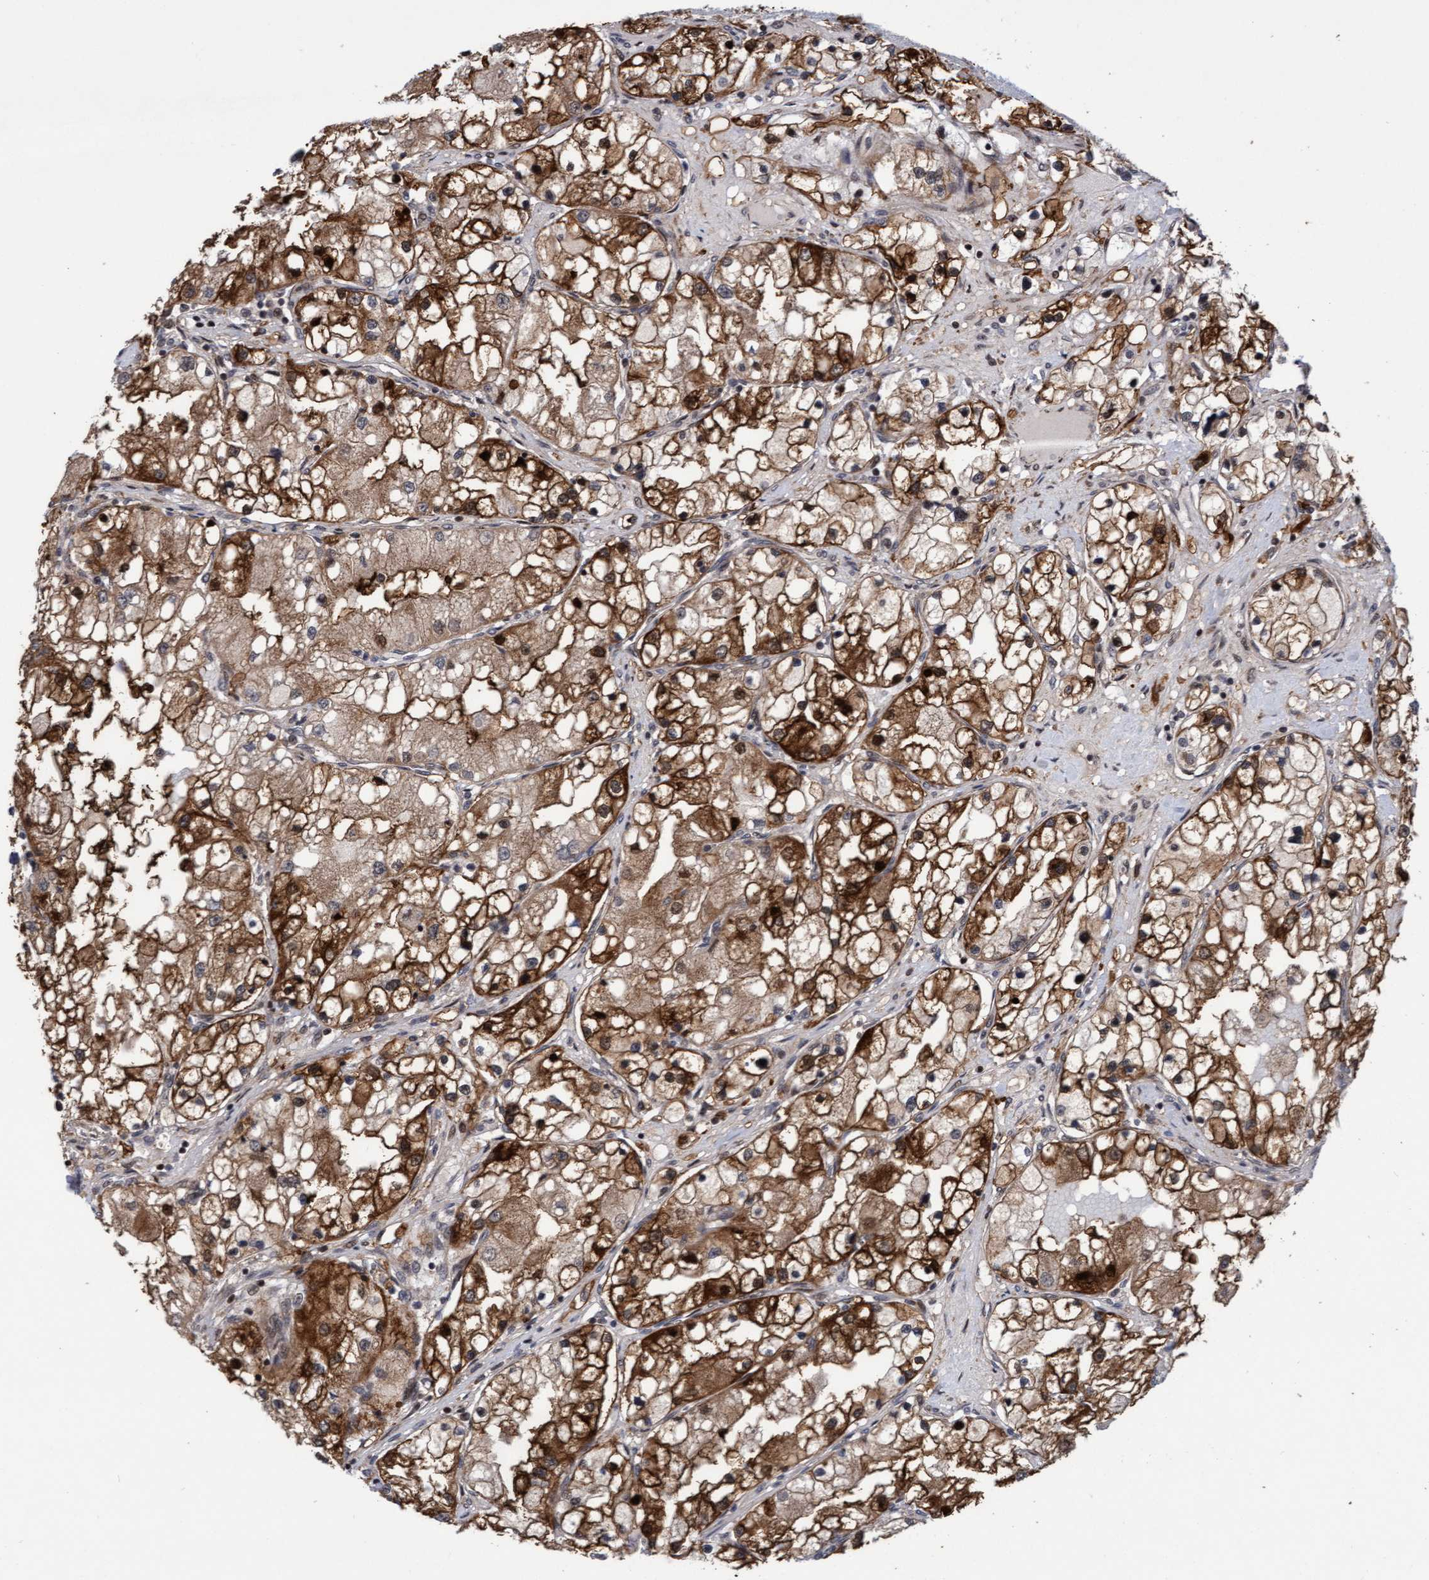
{"staining": {"intensity": "strong", "quantity": ">75%", "location": "cytoplasmic/membranous"}, "tissue": "renal cancer", "cell_type": "Tumor cells", "image_type": "cancer", "snomed": [{"axis": "morphology", "description": "Adenocarcinoma, NOS"}, {"axis": "topography", "description": "Kidney"}], "caption": "A micrograph of adenocarcinoma (renal) stained for a protein exhibits strong cytoplasmic/membranous brown staining in tumor cells. (DAB = brown stain, brightfield microscopy at high magnification).", "gene": "ITFG1", "patient": {"sex": "male", "age": 68}}